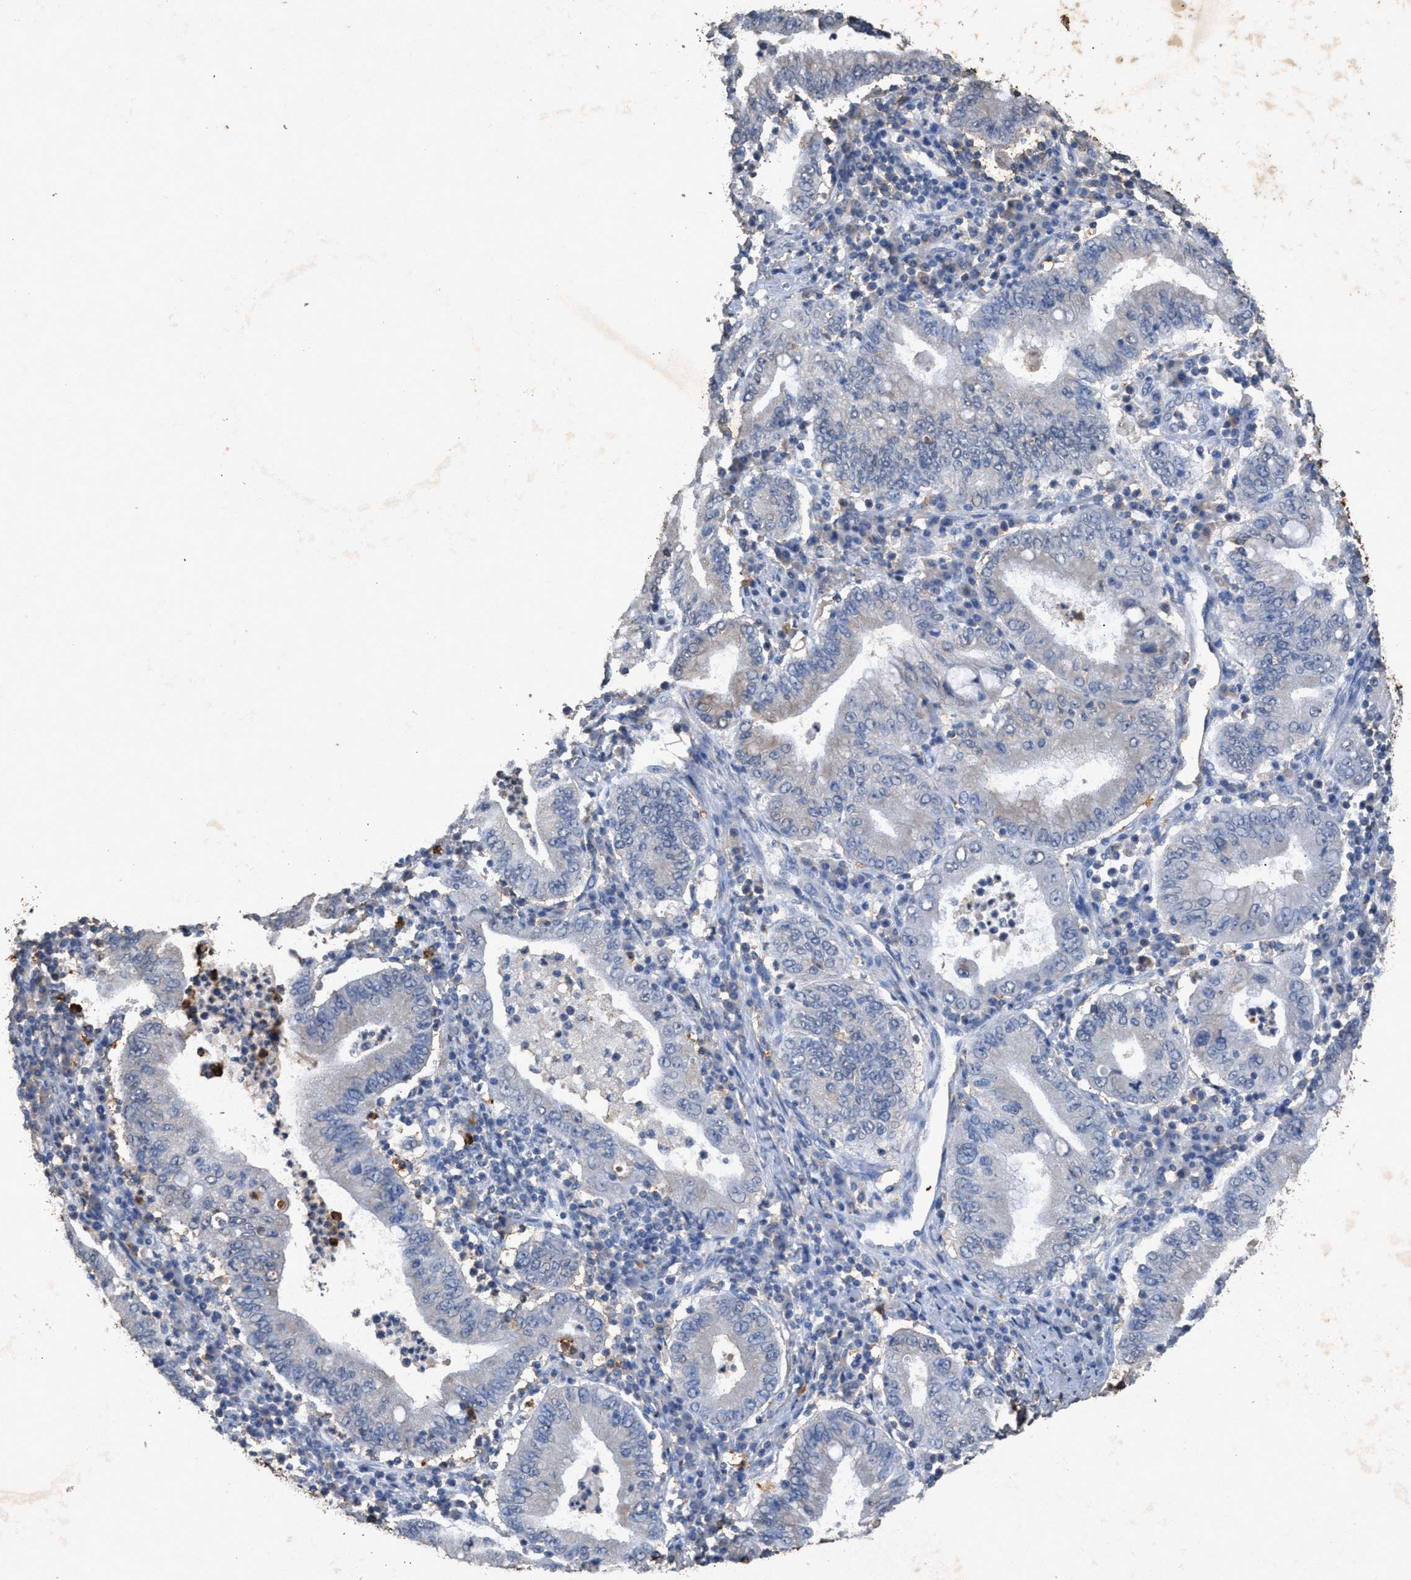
{"staining": {"intensity": "negative", "quantity": "none", "location": "none"}, "tissue": "stomach cancer", "cell_type": "Tumor cells", "image_type": "cancer", "snomed": [{"axis": "morphology", "description": "Normal tissue, NOS"}, {"axis": "morphology", "description": "Adenocarcinoma, NOS"}, {"axis": "topography", "description": "Esophagus"}, {"axis": "topography", "description": "Stomach, upper"}, {"axis": "topography", "description": "Peripheral nerve tissue"}], "caption": "DAB (3,3'-diaminobenzidine) immunohistochemical staining of stomach cancer (adenocarcinoma) reveals no significant expression in tumor cells. (Immunohistochemistry, brightfield microscopy, high magnification).", "gene": "LTB4R2", "patient": {"sex": "male", "age": 62}}